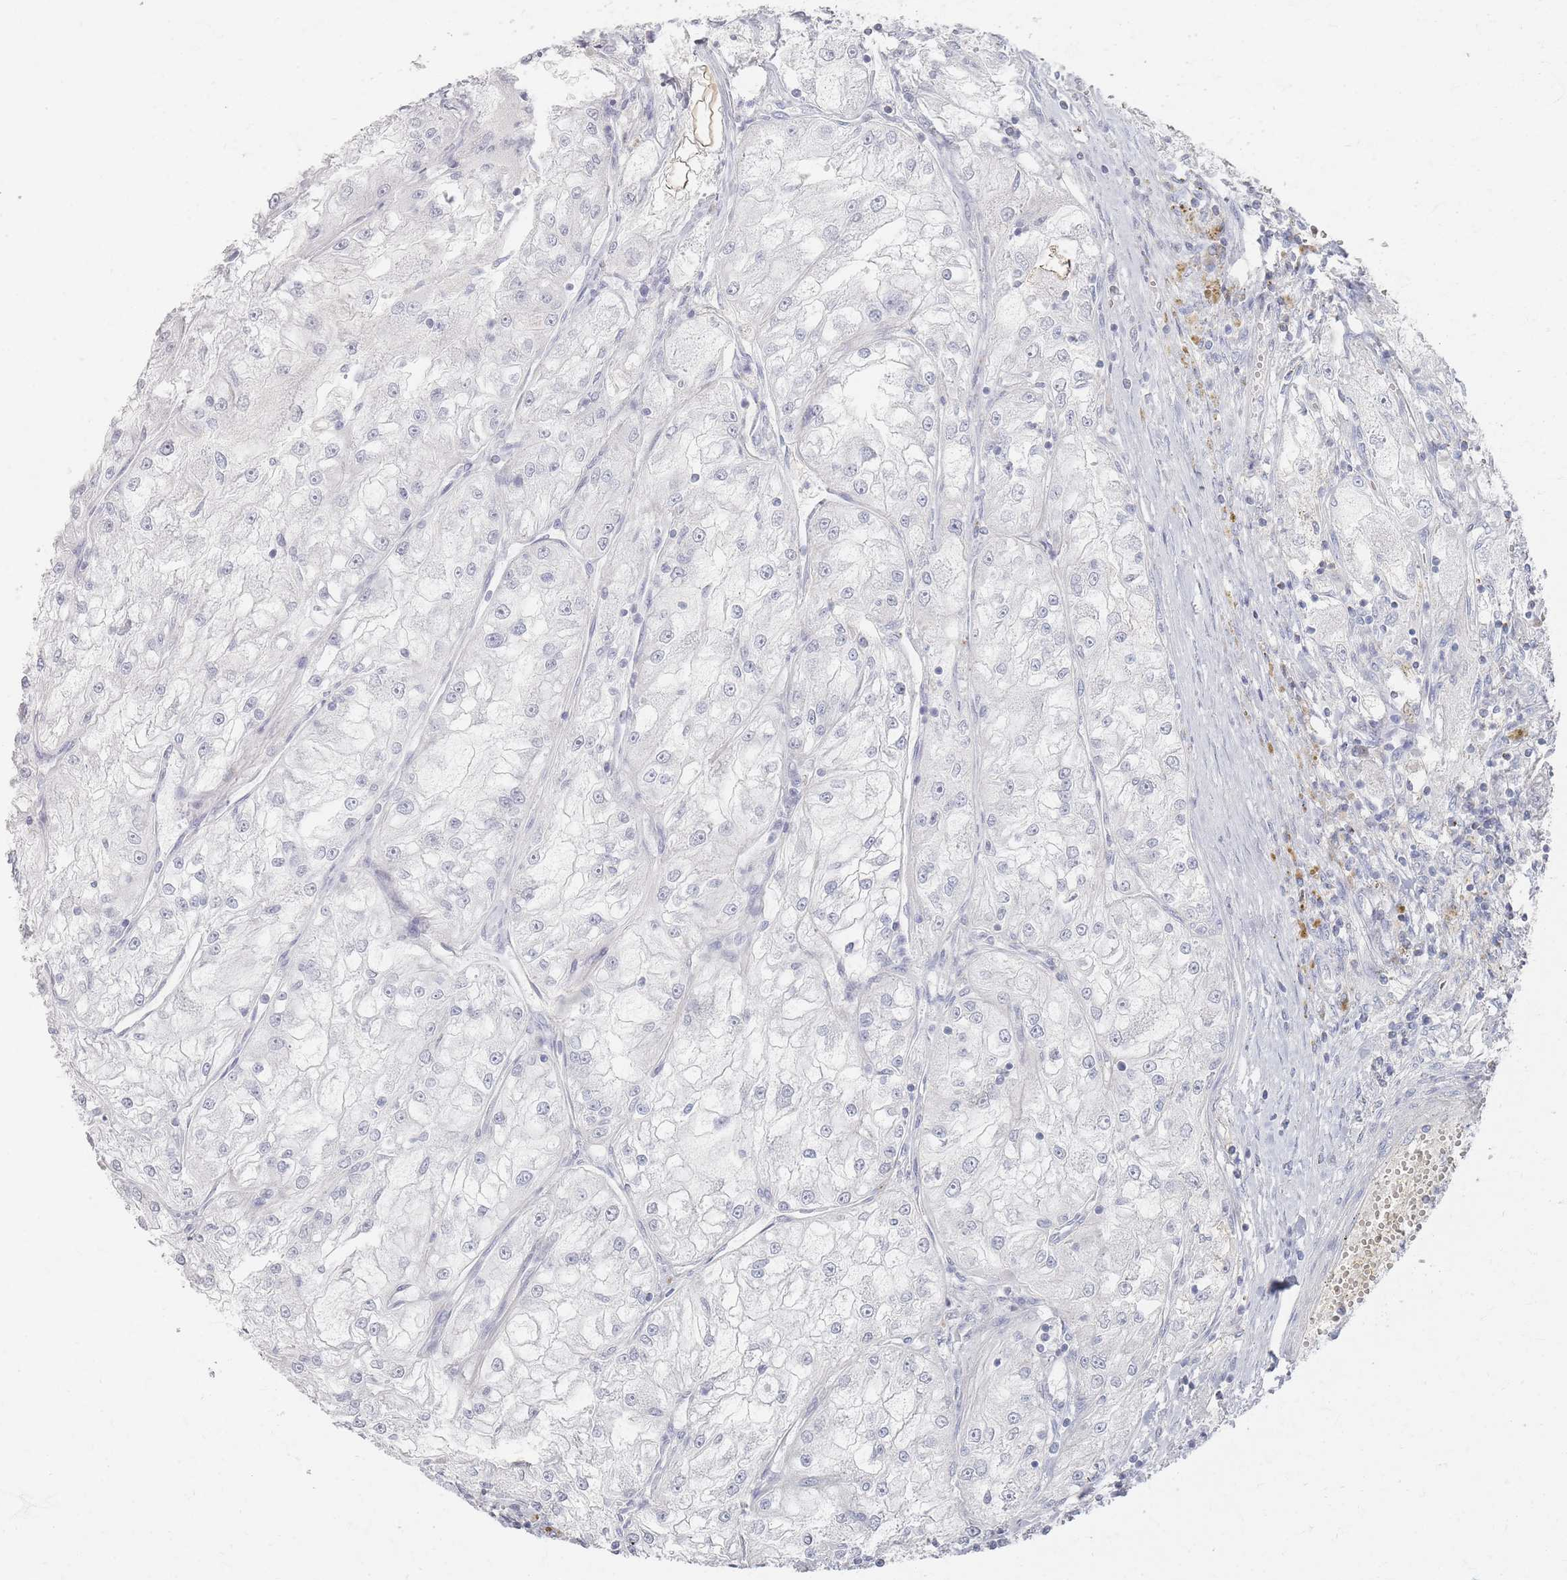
{"staining": {"intensity": "negative", "quantity": "none", "location": "none"}, "tissue": "renal cancer", "cell_type": "Tumor cells", "image_type": "cancer", "snomed": [{"axis": "morphology", "description": "Adenocarcinoma, NOS"}, {"axis": "topography", "description": "Kidney"}], "caption": "Immunohistochemical staining of human renal adenocarcinoma reveals no significant staining in tumor cells. (Stains: DAB immunohistochemistry with hematoxylin counter stain, Microscopy: brightfield microscopy at high magnification).", "gene": "SLC2A11", "patient": {"sex": "female", "age": 72}}